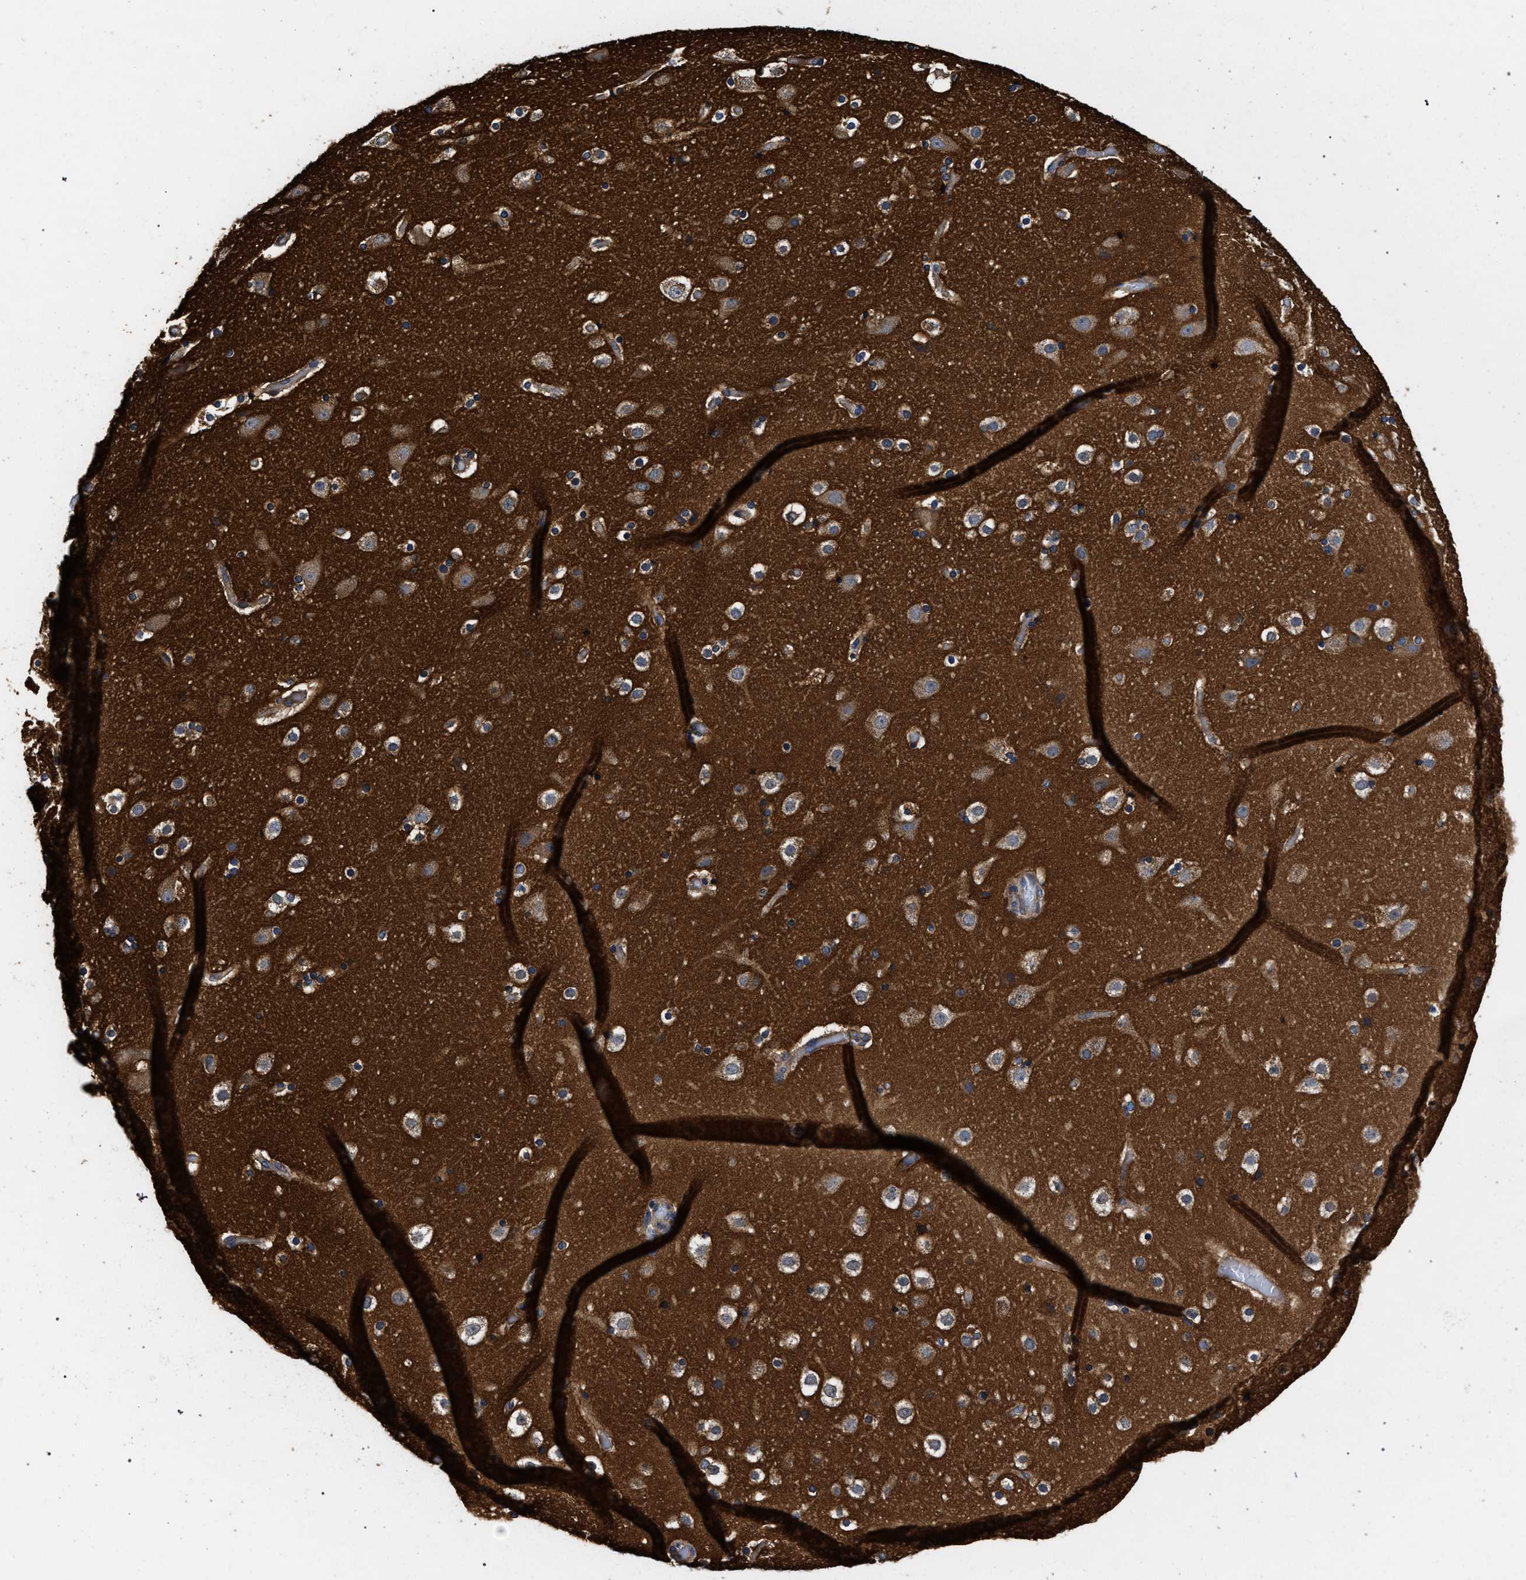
{"staining": {"intensity": "negative", "quantity": "none", "location": "none"}, "tissue": "cerebral cortex", "cell_type": "Endothelial cells", "image_type": "normal", "snomed": [{"axis": "morphology", "description": "Normal tissue, NOS"}, {"axis": "topography", "description": "Cerebral cortex"}], "caption": "The immunohistochemistry (IHC) histopathology image has no significant staining in endothelial cells of cerebral cortex.", "gene": "CFAP95", "patient": {"sex": "male", "age": 57}}